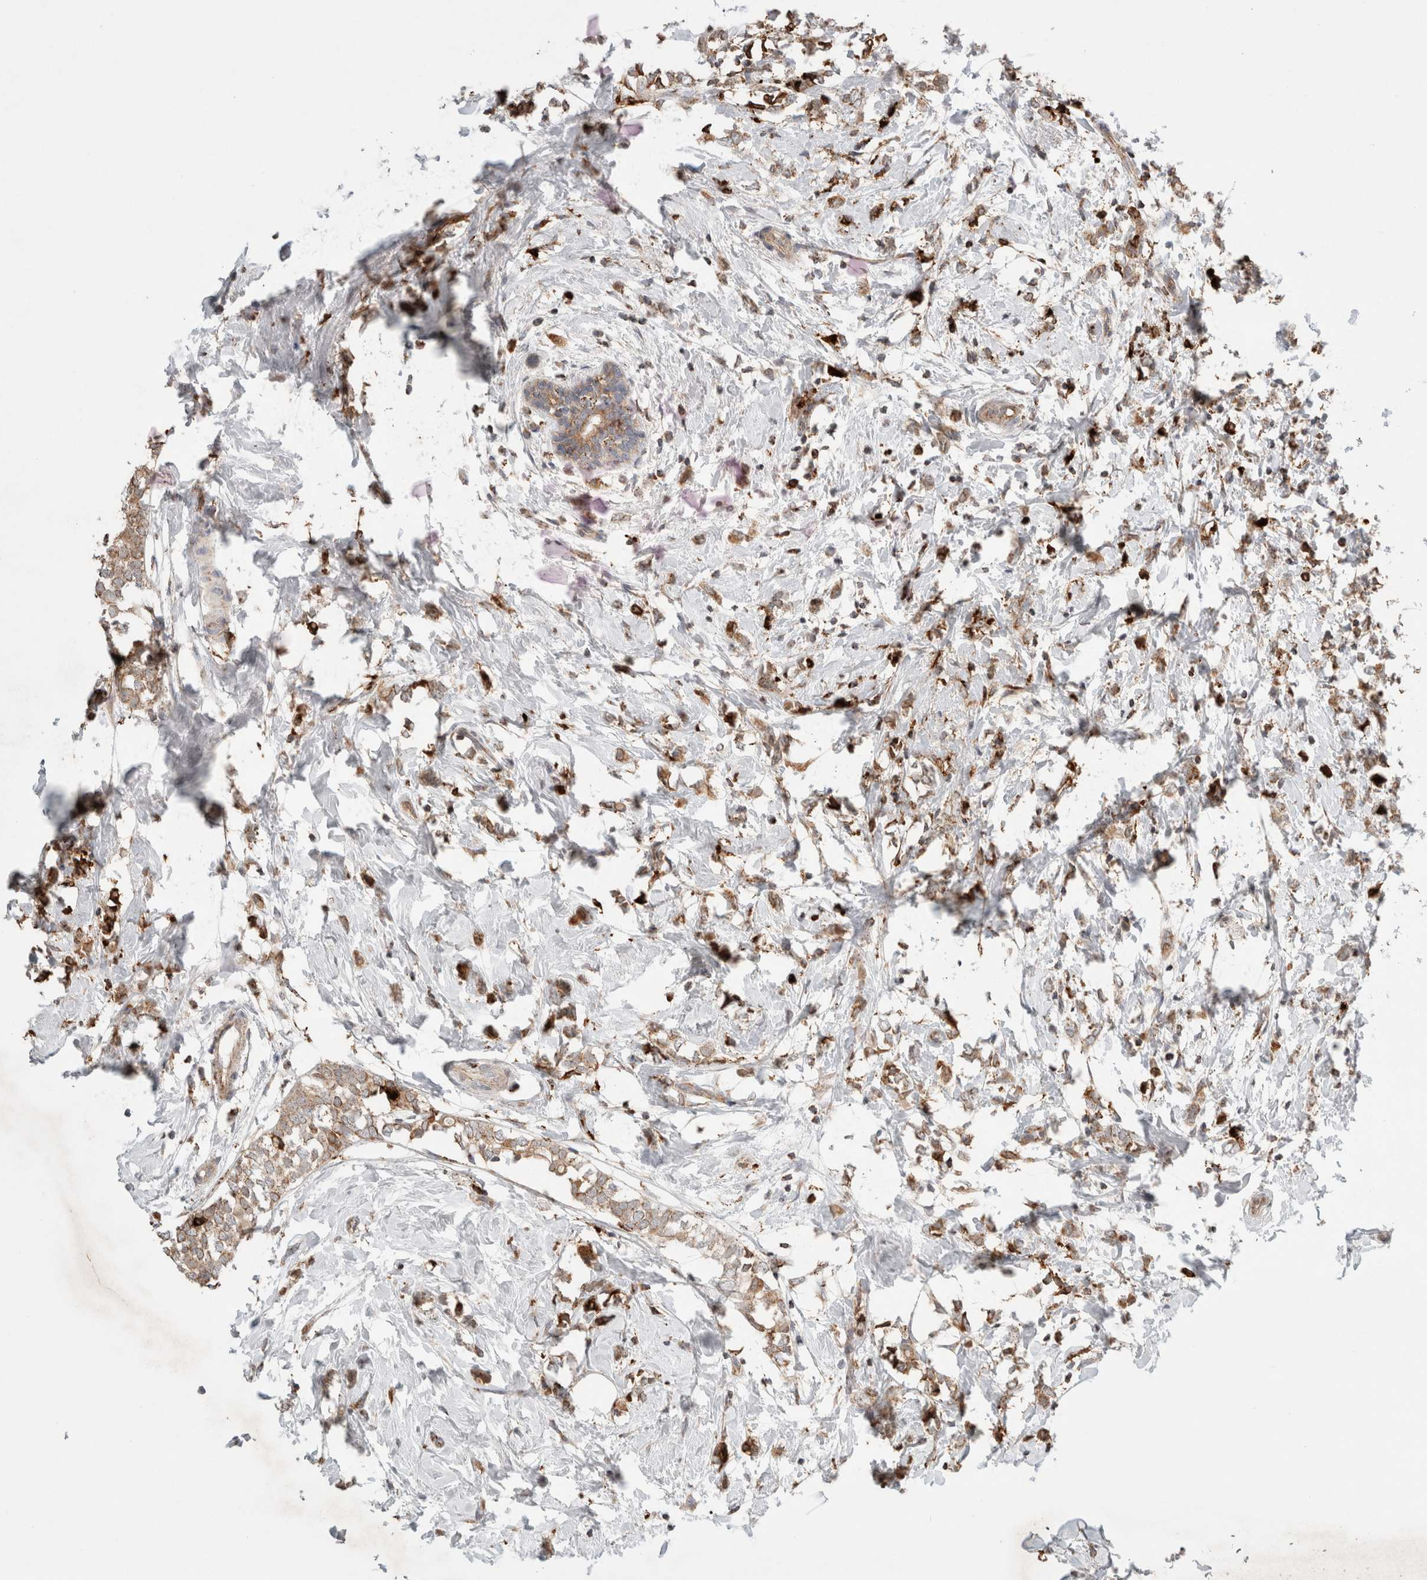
{"staining": {"intensity": "moderate", "quantity": ">75%", "location": "cytoplasmic/membranous"}, "tissue": "breast cancer", "cell_type": "Tumor cells", "image_type": "cancer", "snomed": [{"axis": "morphology", "description": "Normal tissue, NOS"}, {"axis": "morphology", "description": "Lobular carcinoma"}, {"axis": "topography", "description": "Breast"}], "caption": "A medium amount of moderate cytoplasmic/membranous positivity is seen in about >75% of tumor cells in lobular carcinoma (breast) tissue.", "gene": "HROB", "patient": {"sex": "female", "age": 47}}